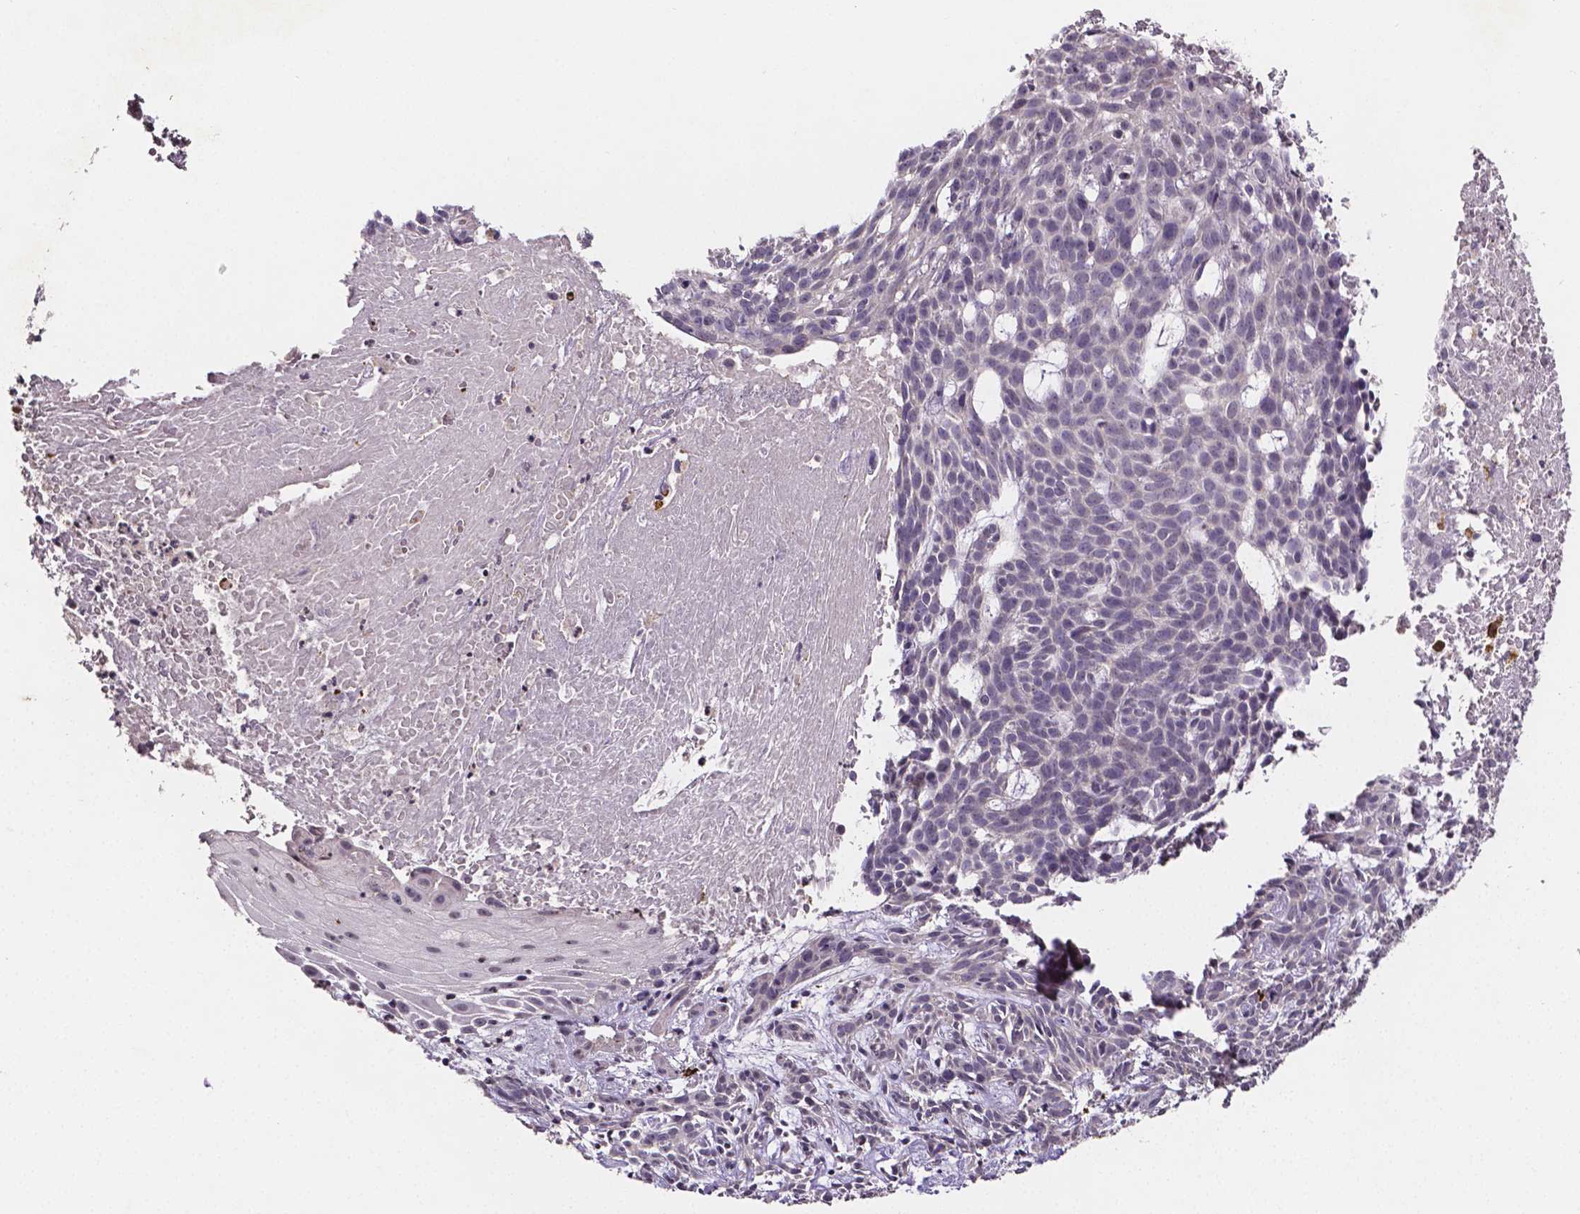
{"staining": {"intensity": "negative", "quantity": "none", "location": "none"}, "tissue": "skin cancer", "cell_type": "Tumor cells", "image_type": "cancer", "snomed": [{"axis": "morphology", "description": "Basal cell carcinoma"}, {"axis": "topography", "description": "Skin"}], "caption": "Skin cancer (basal cell carcinoma) was stained to show a protein in brown. There is no significant staining in tumor cells.", "gene": "NRGN", "patient": {"sex": "male", "age": 59}}